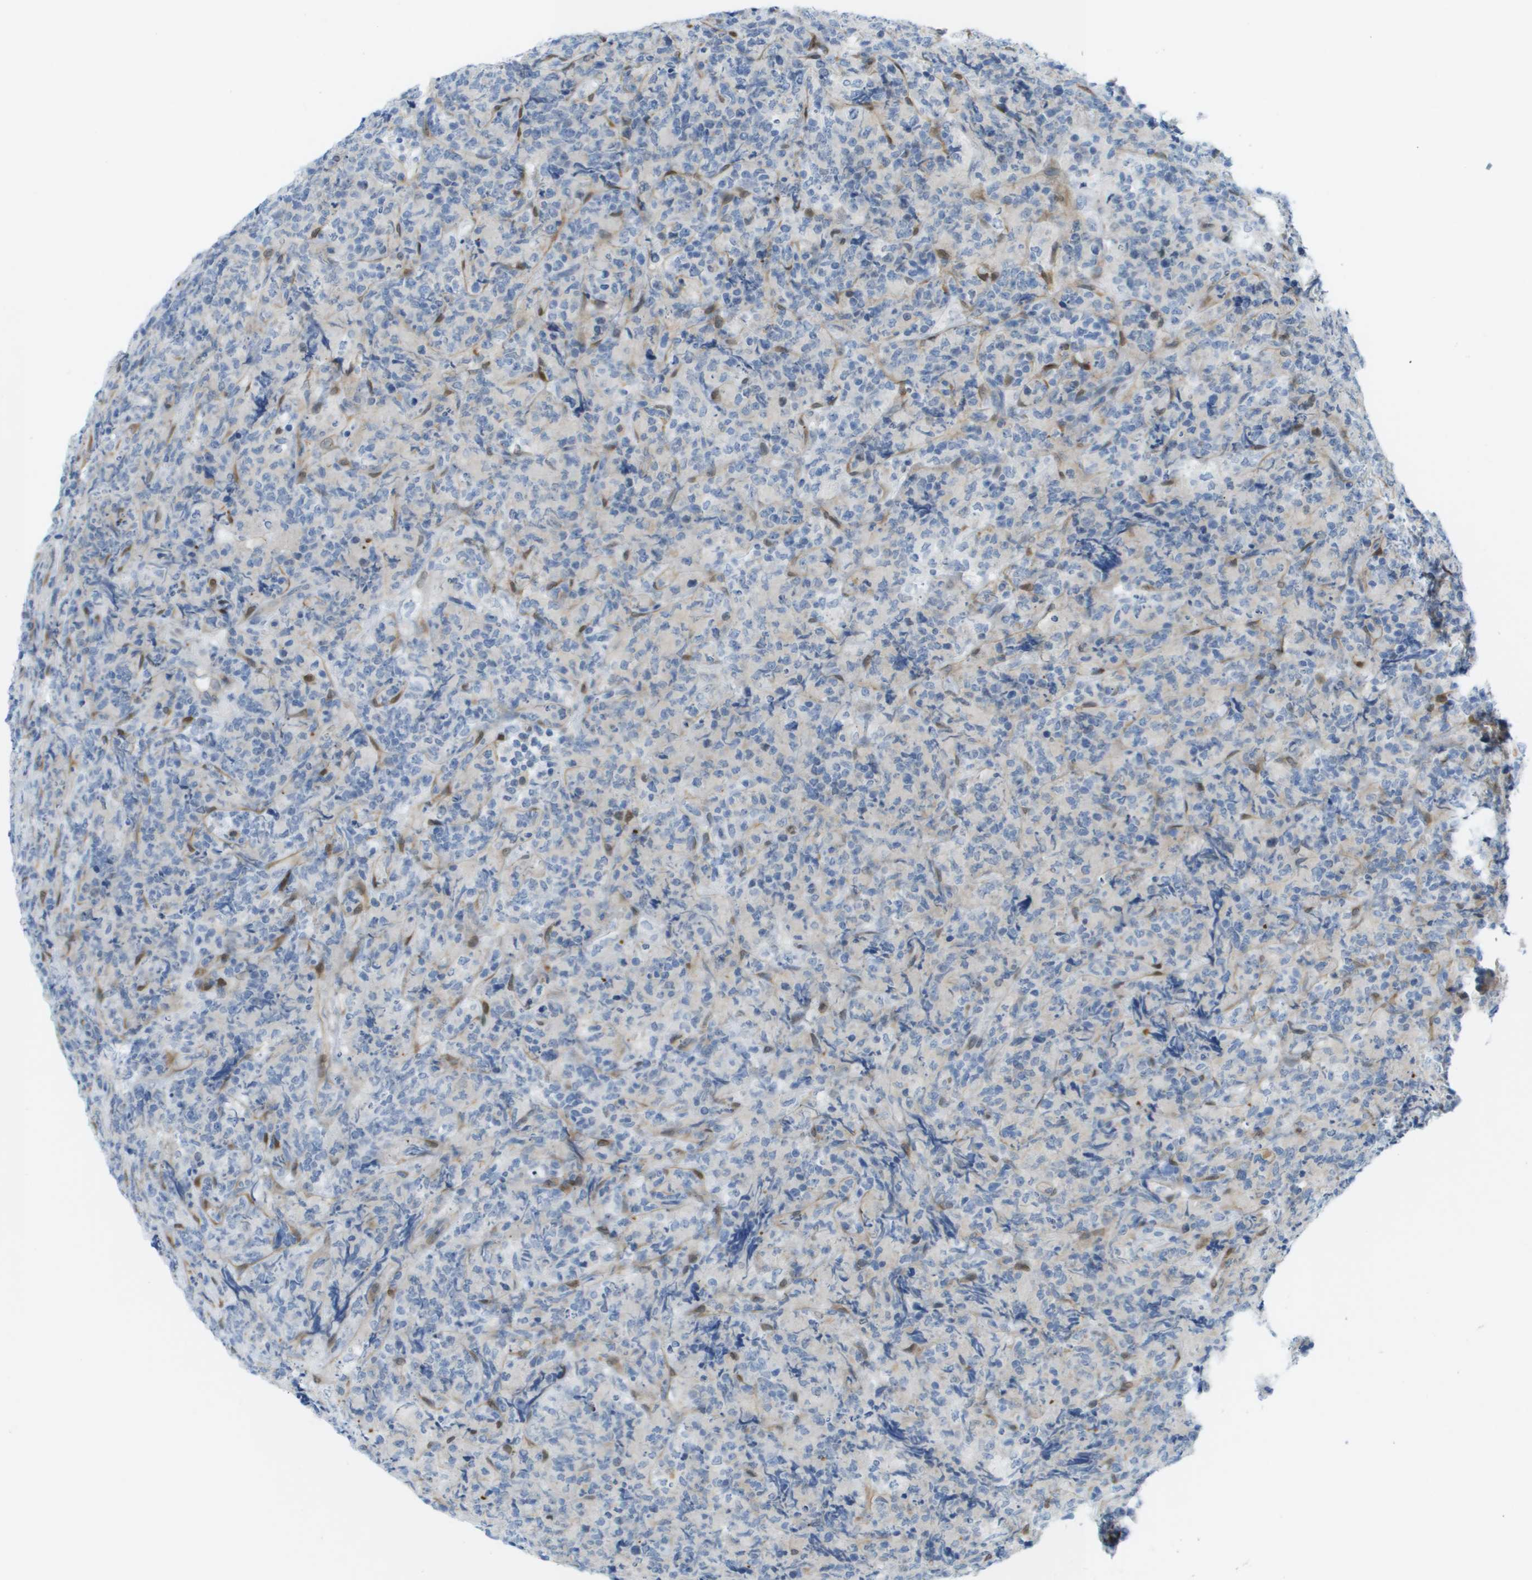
{"staining": {"intensity": "negative", "quantity": "none", "location": "none"}, "tissue": "lymphoma", "cell_type": "Tumor cells", "image_type": "cancer", "snomed": [{"axis": "morphology", "description": "Malignant lymphoma, non-Hodgkin's type, High grade"}, {"axis": "topography", "description": "Tonsil"}], "caption": "Histopathology image shows no protein expression in tumor cells of malignant lymphoma, non-Hodgkin's type (high-grade) tissue.", "gene": "CUL9", "patient": {"sex": "female", "age": 36}}